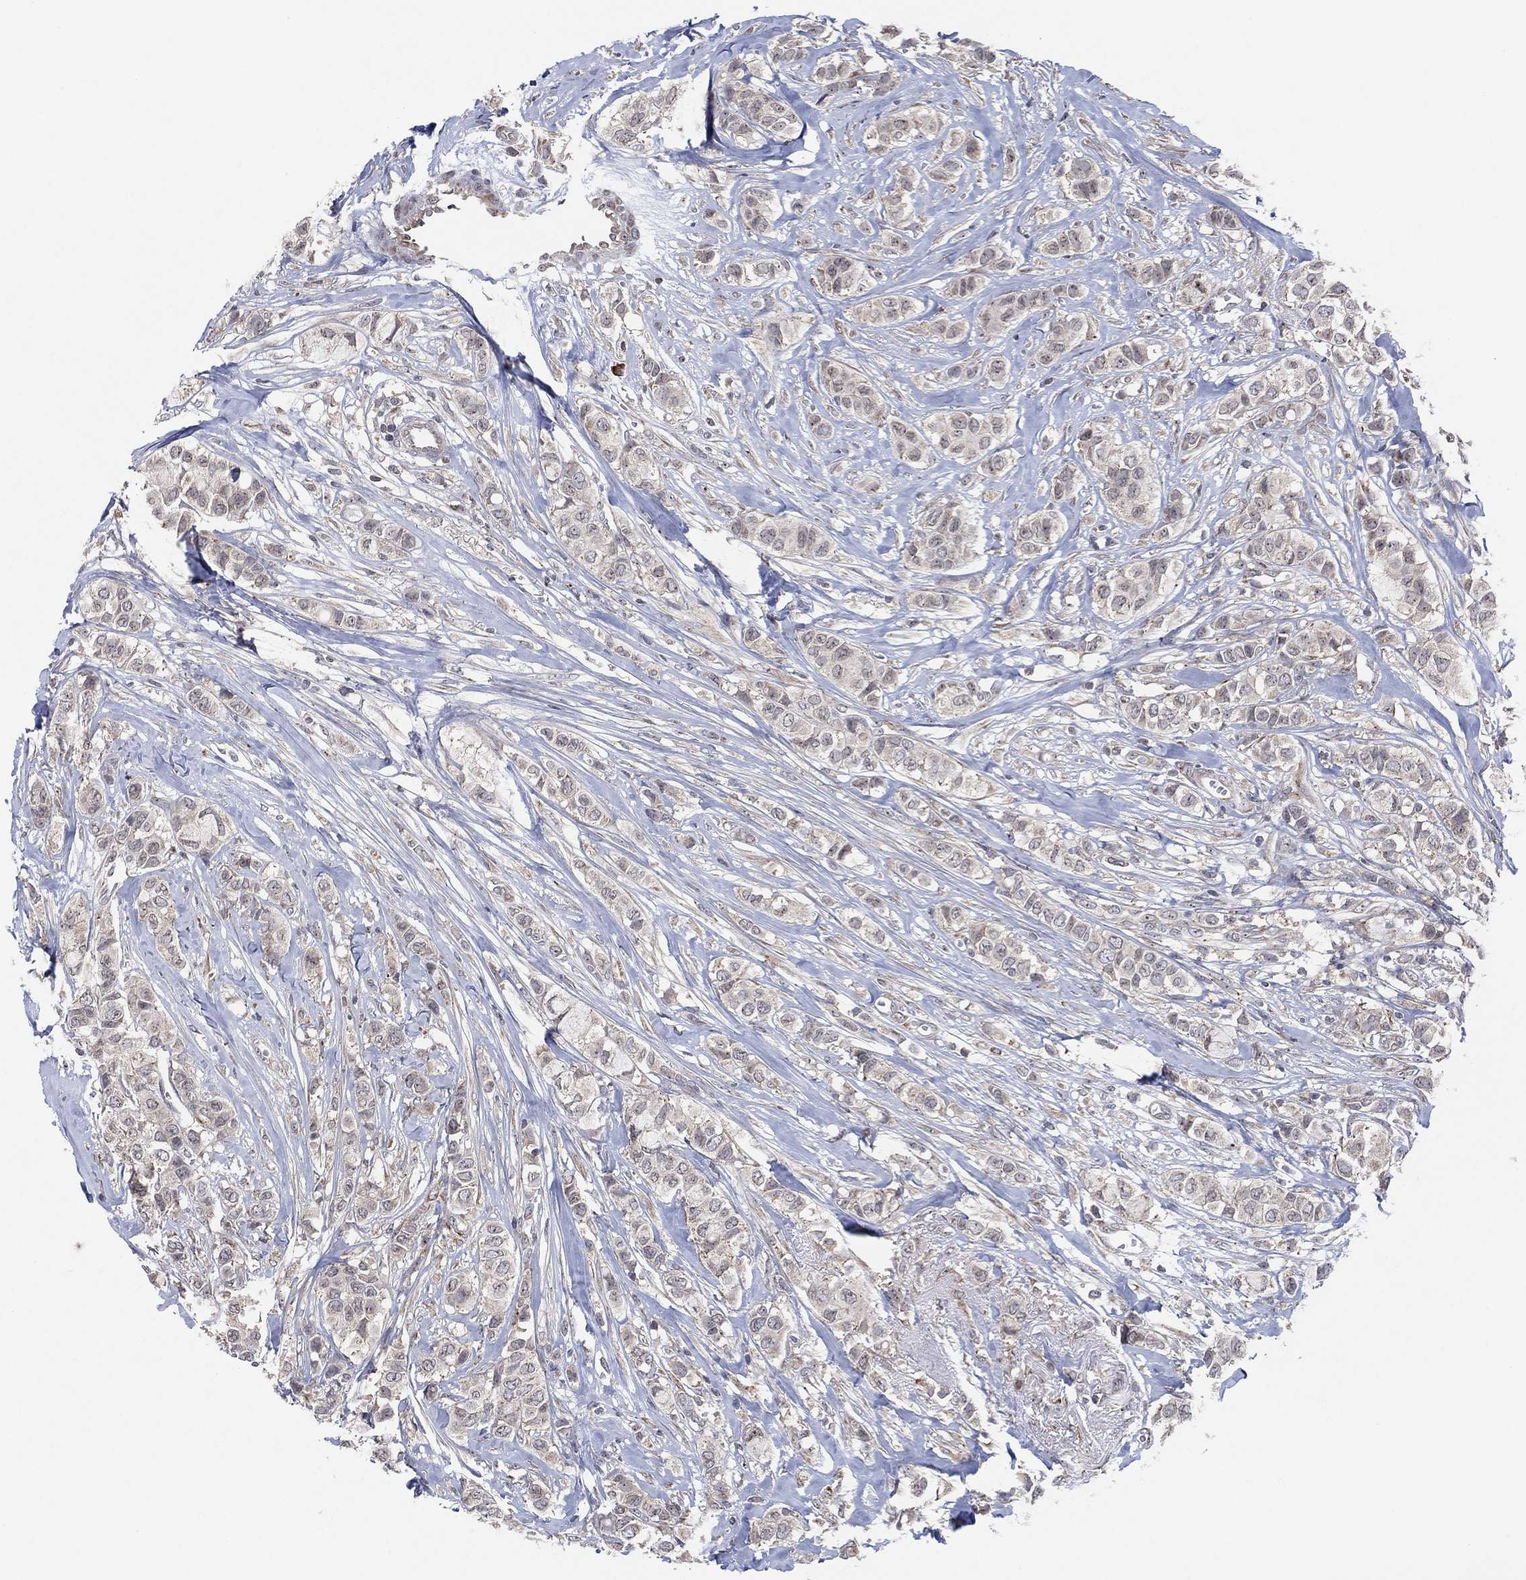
{"staining": {"intensity": "negative", "quantity": "none", "location": "none"}, "tissue": "breast cancer", "cell_type": "Tumor cells", "image_type": "cancer", "snomed": [{"axis": "morphology", "description": "Duct carcinoma"}, {"axis": "topography", "description": "Breast"}], "caption": "IHC photomicrograph of neoplastic tissue: human breast cancer (intraductal carcinoma) stained with DAB reveals no significant protein expression in tumor cells.", "gene": "FAM104A", "patient": {"sex": "female", "age": 85}}